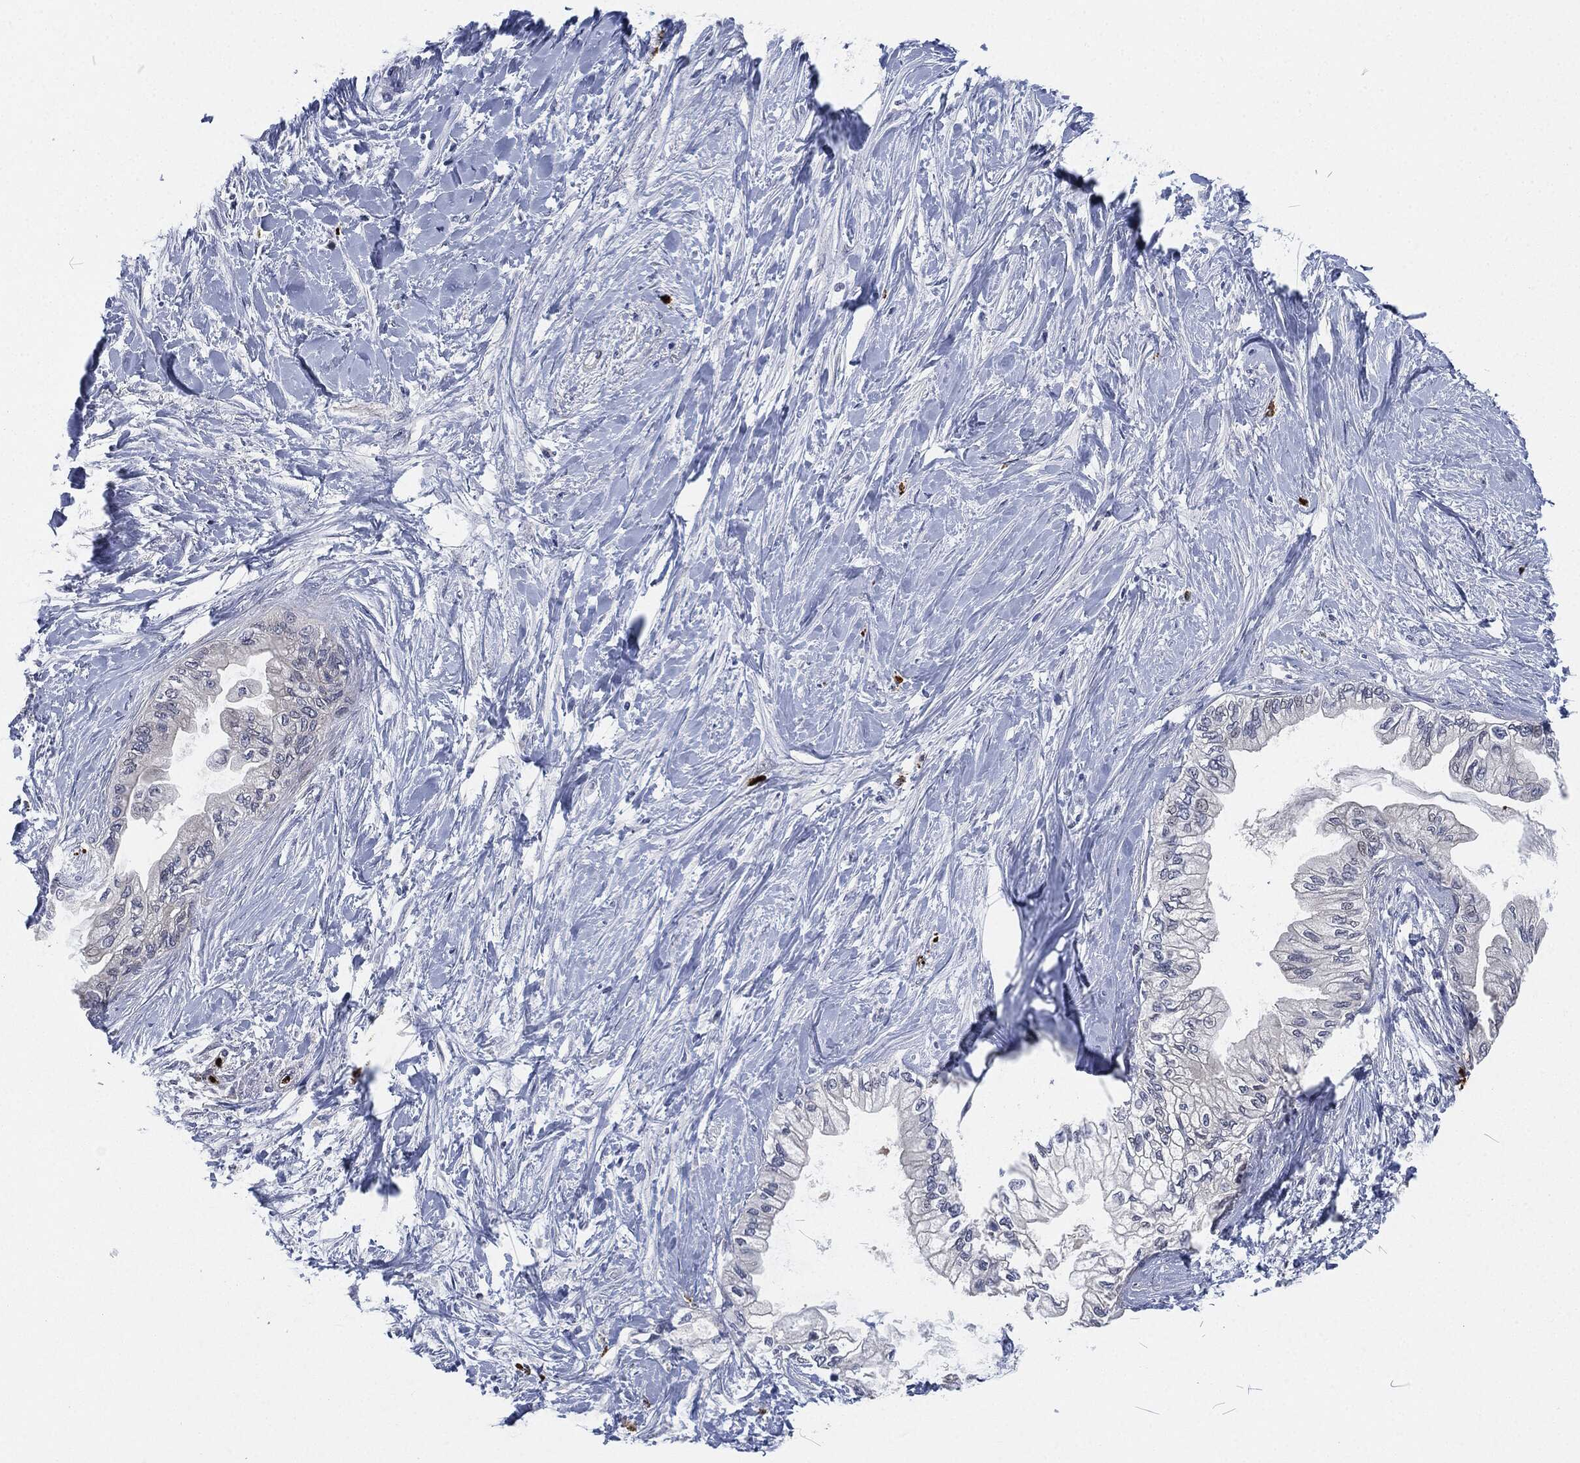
{"staining": {"intensity": "negative", "quantity": "none", "location": "none"}, "tissue": "pancreatic cancer", "cell_type": "Tumor cells", "image_type": "cancer", "snomed": [{"axis": "morphology", "description": "Normal tissue, NOS"}, {"axis": "morphology", "description": "Adenocarcinoma, NOS"}, {"axis": "topography", "description": "Pancreas"}, {"axis": "topography", "description": "Duodenum"}], "caption": "Adenocarcinoma (pancreatic) was stained to show a protein in brown. There is no significant positivity in tumor cells.", "gene": "MPO", "patient": {"sex": "female", "age": 60}}